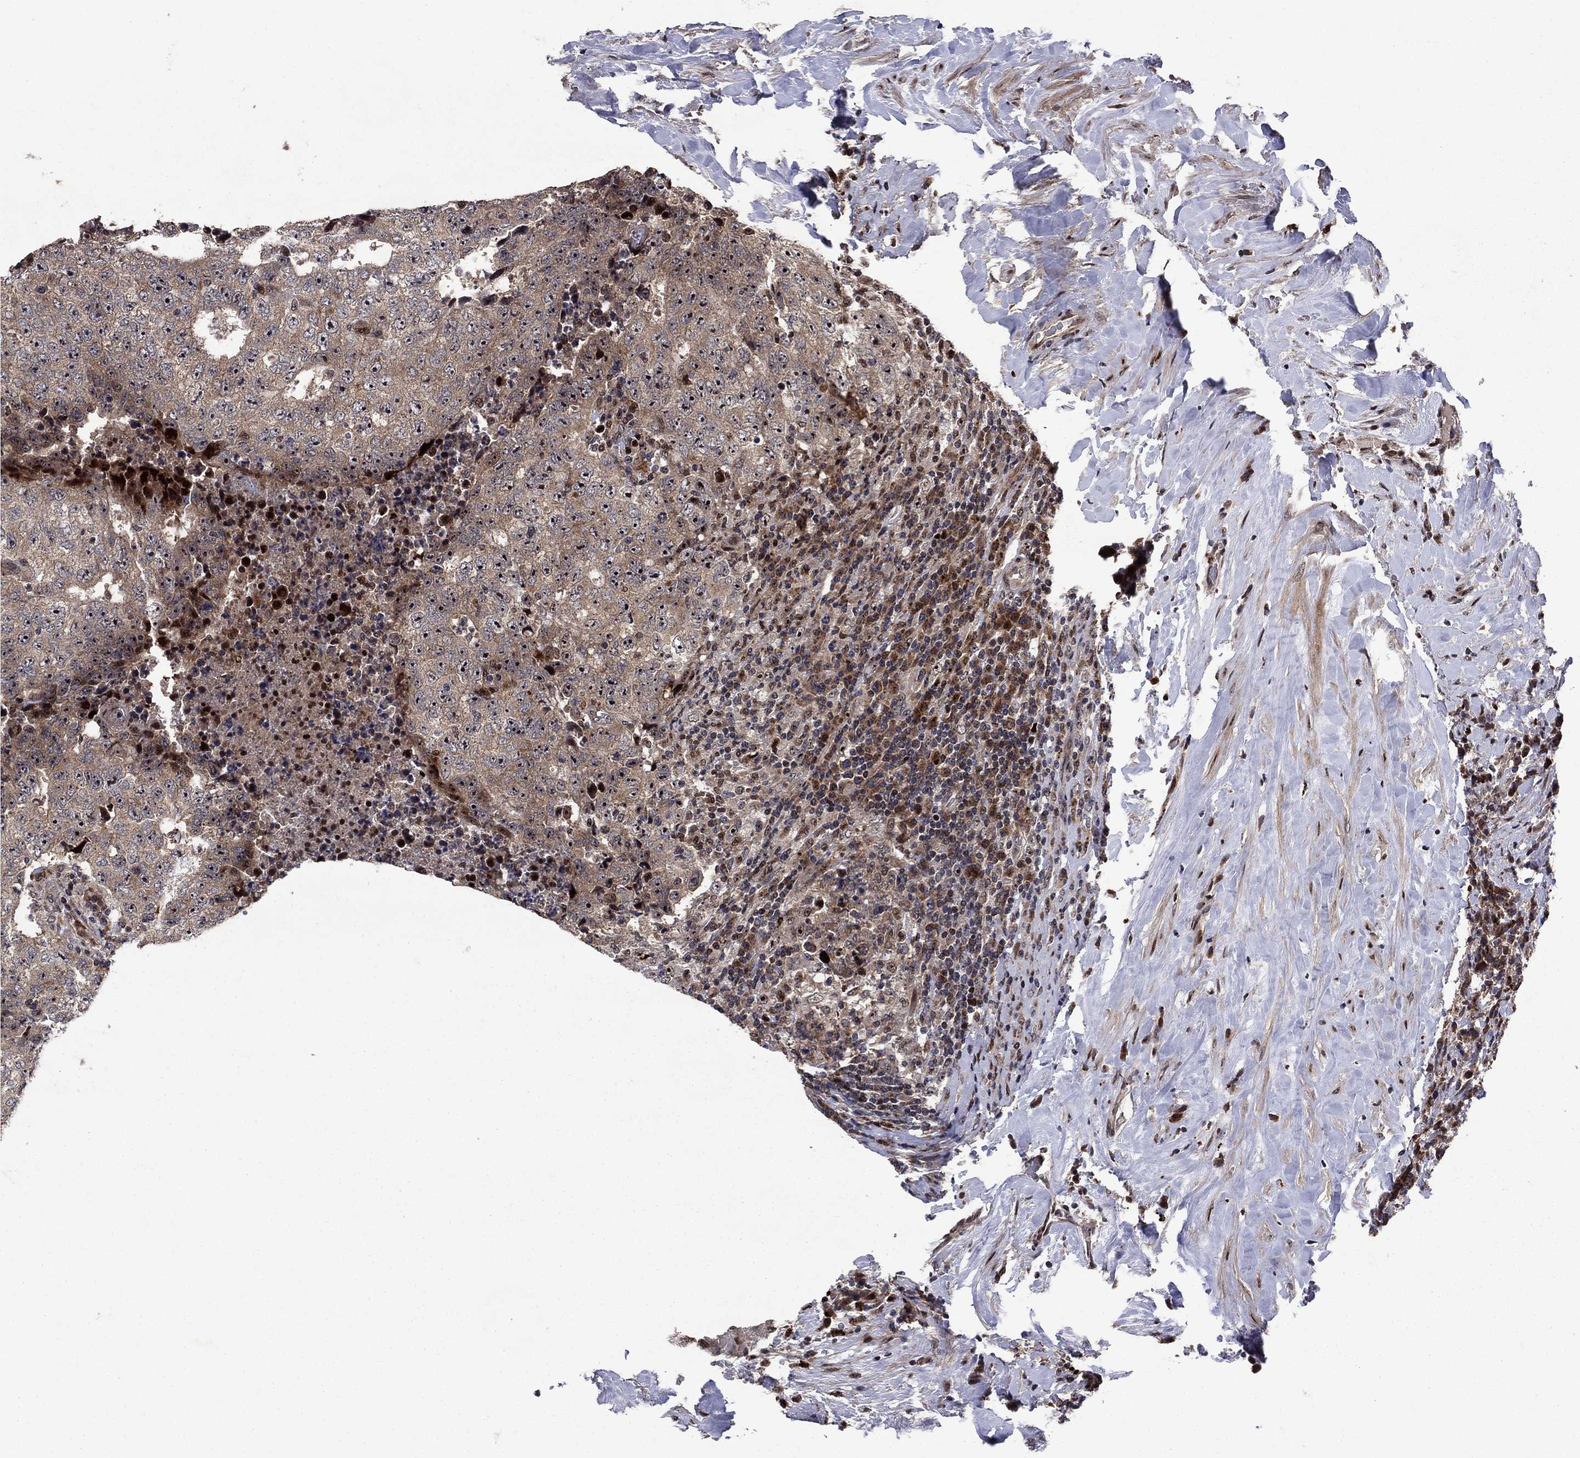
{"staining": {"intensity": "strong", "quantity": "<25%", "location": "cytoplasmic/membranous"}, "tissue": "testis cancer", "cell_type": "Tumor cells", "image_type": "cancer", "snomed": [{"axis": "morphology", "description": "Necrosis, NOS"}, {"axis": "morphology", "description": "Carcinoma, Embryonal, NOS"}, {"axis": "topography", "description": "Testis"}], "caption": "A medium amount of strong cytoplasmic/membranous positivity is present in approximately <25% of tumor cells in testis embryonal carcinoma tissue.", "gene": "AGTPBP1", "patient": {"sex": "male", "age": 19}}